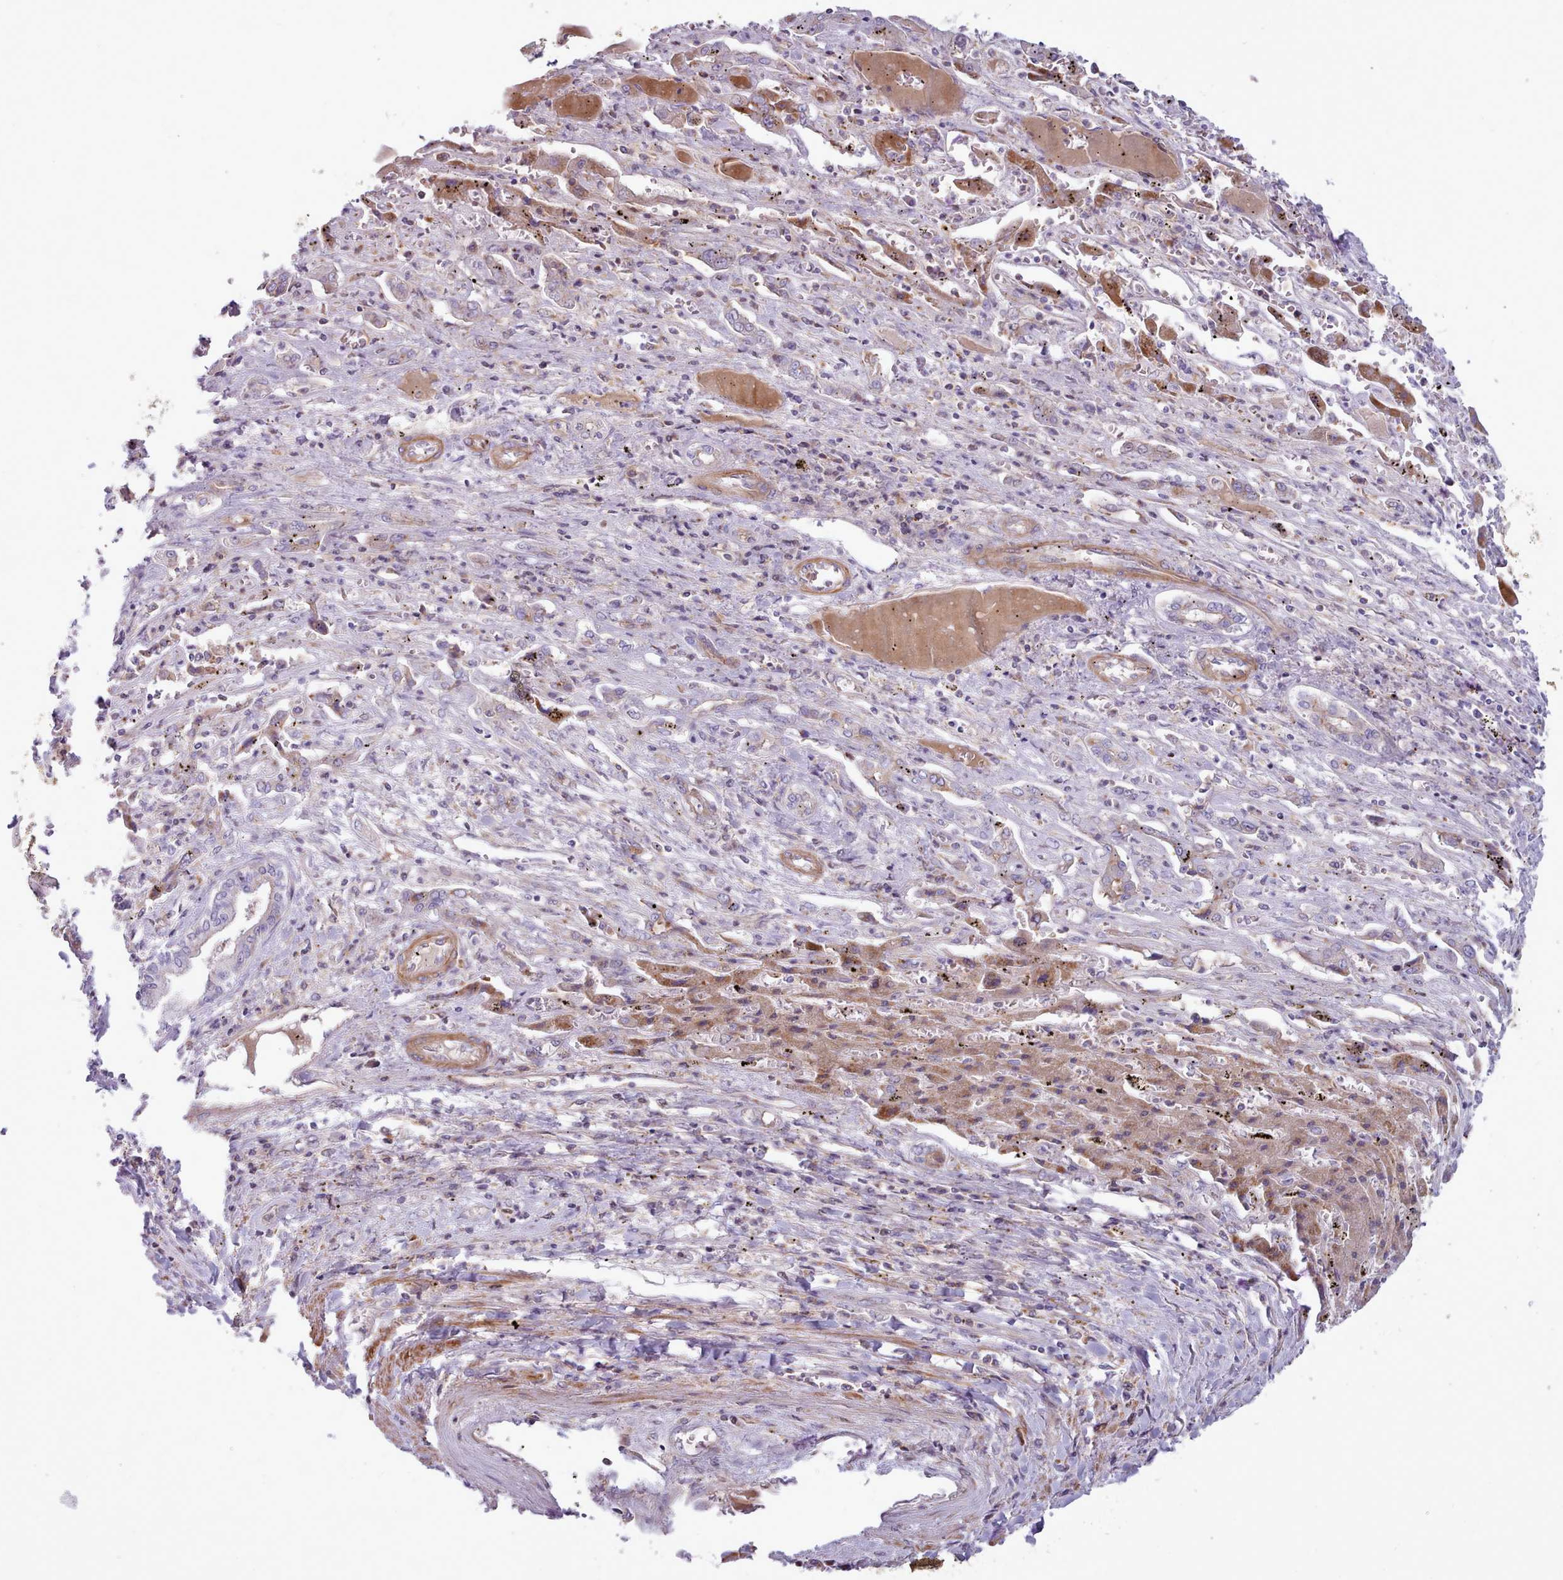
{"staining": {"intensity": "strong", "quantity": "25%-75%", "location": "cytoplasmic/membranous"}, "tissue": "liver cancer", "cell_type": "Tumor cells", "image_type": "cancer", "snomed": [{"axis": "morphology", "description": "Cholangiocarcinoma"}, {"axis": "topography", "description": "Liver"}], "caption": "The micrograph exhibits staining of liver cancer, revealing strong cytoplasmic/membranous protein positivity (brown color) within tumor cells.", "gene": "TENT4B", "patient": {"sex": "male", "age": 67}}